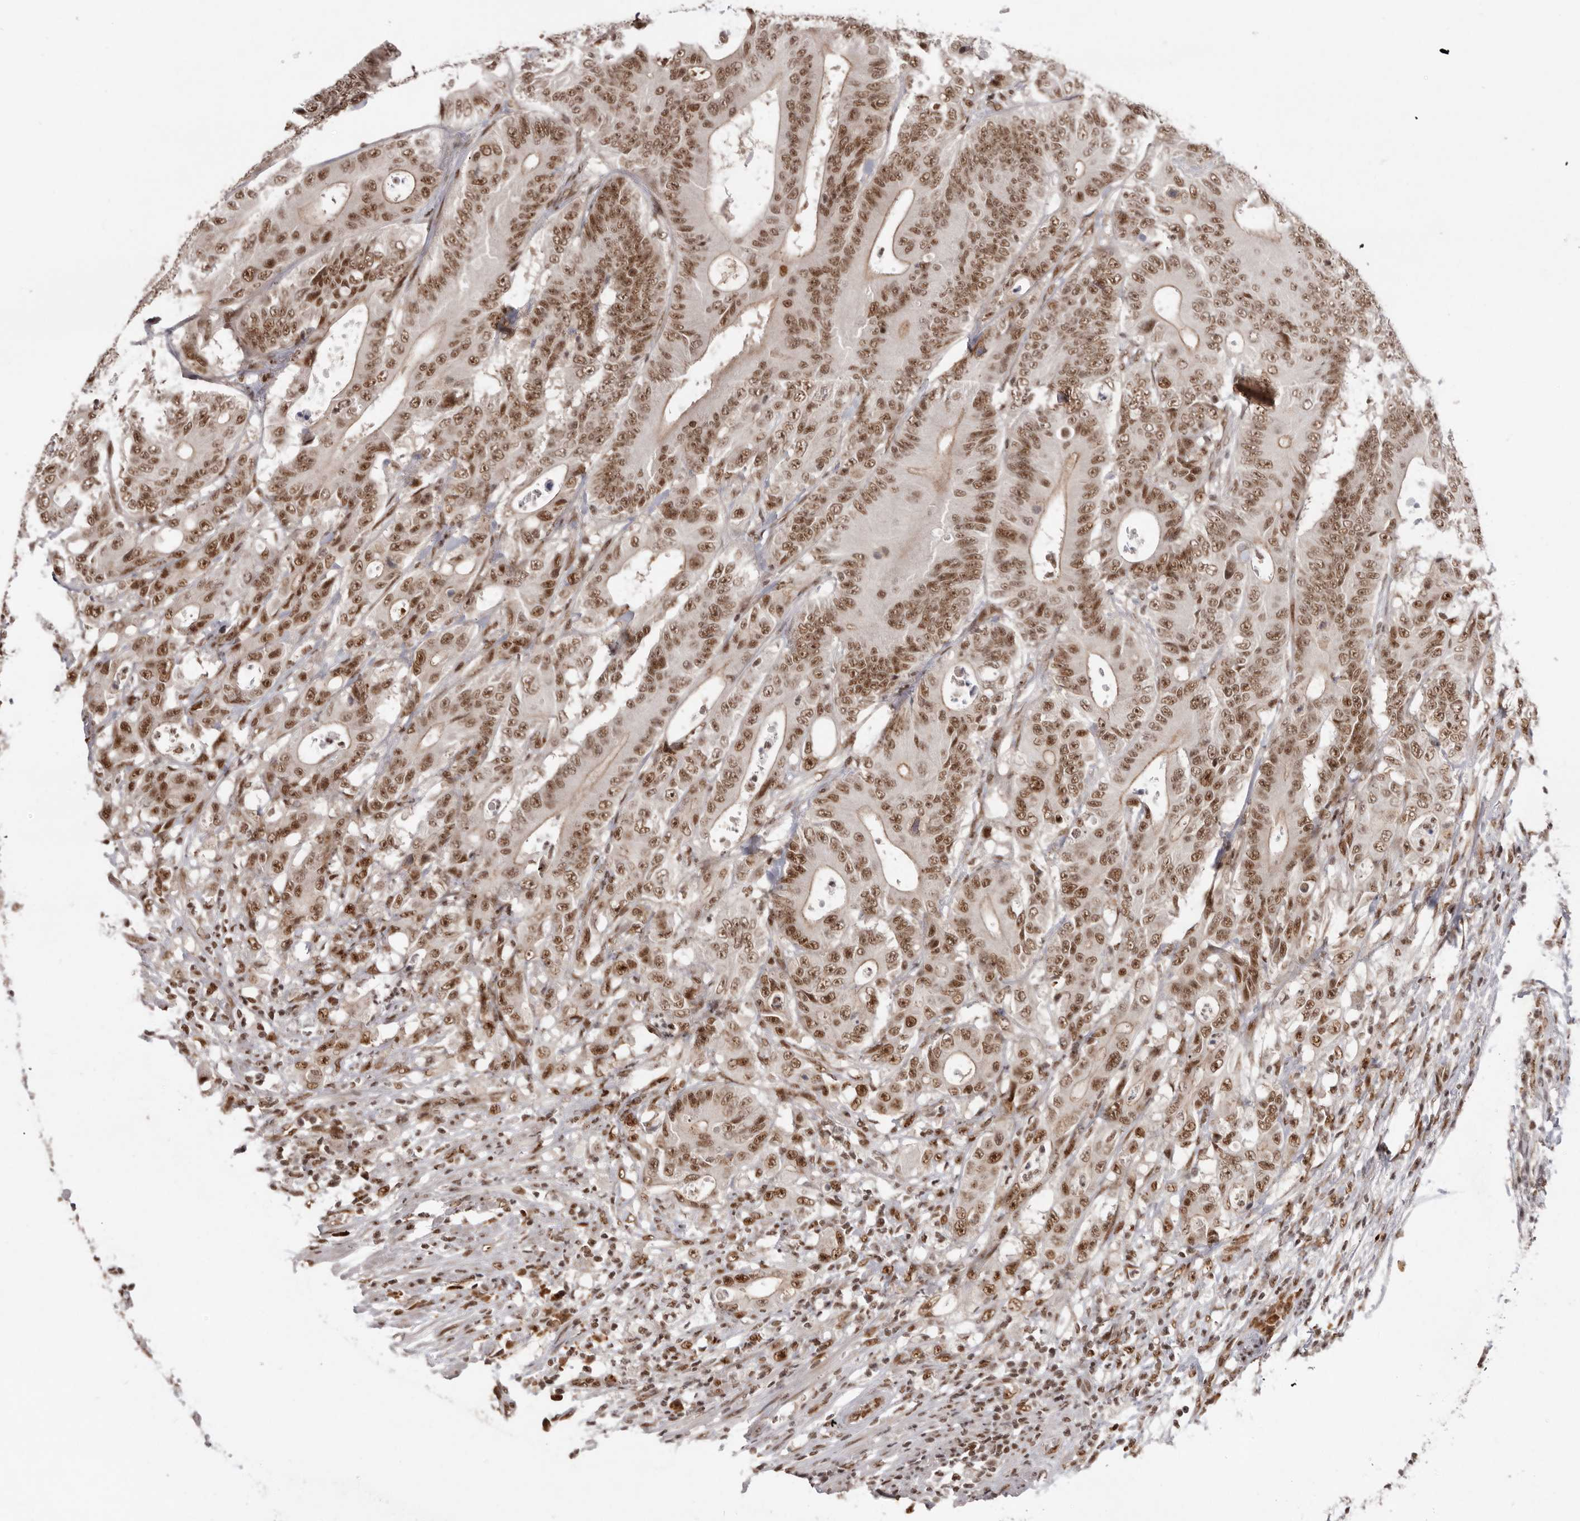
{"staining": {"intensity": "moderate", "quantity": ">75%", "location": "nuclear"}, "tissue": "colorectal cancer", "cell_type": "Tumor cells", "image_type": "cancer", "snomed": [{"axis": "morphology", "description": "Adenocarcinoma, NOS"}, {"axis": "topography", "description": "Colon"}], "caption": "Tumor cells reveal moderate nuclear staining in approximately >75% of cells in colorectal cancer.", "gene": "CHTOP", "patient": {"sex": "male", "age": 83}}